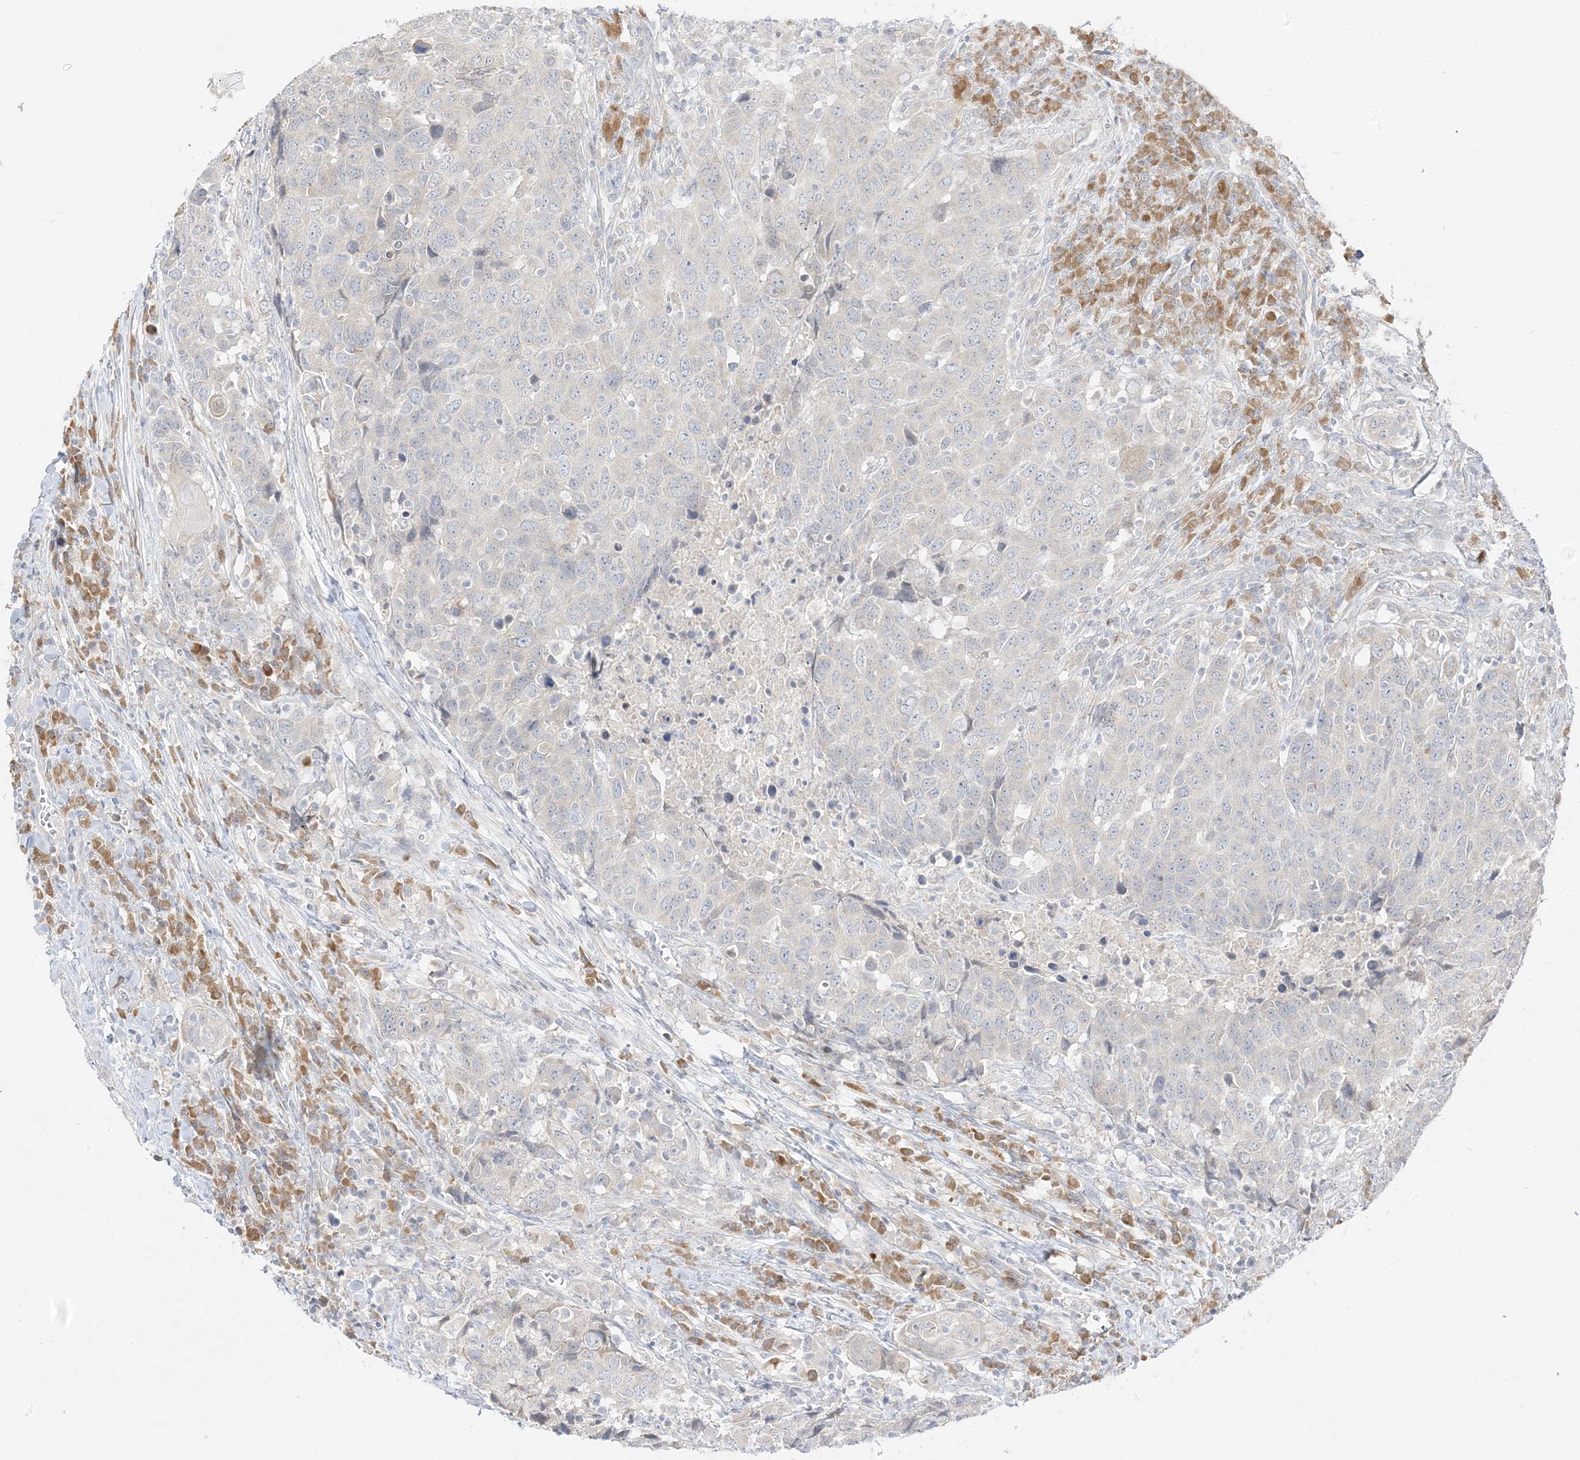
{"staining": {"intensity": "negative", "quantity": "none", "location": "none"}, "tissue": "head and neck cancer", "cell_type": "Tumor cells", "image_type": "cancer", "snomed": [{"axis": "morphology", "description": "Squamous cell carcinoma, NOS"}, {"axis": "topography", "description": "Head-Neck"}], "caption": "Immunohistochemistry (IHC) histopathology image of neoplastic tissue: head and neck squamous cell carcinoma stained with DAB shows no significant protein positivity in tumor cells.", "gene": "C2CD2", "patient": {"sex": "male", "age": 66}}